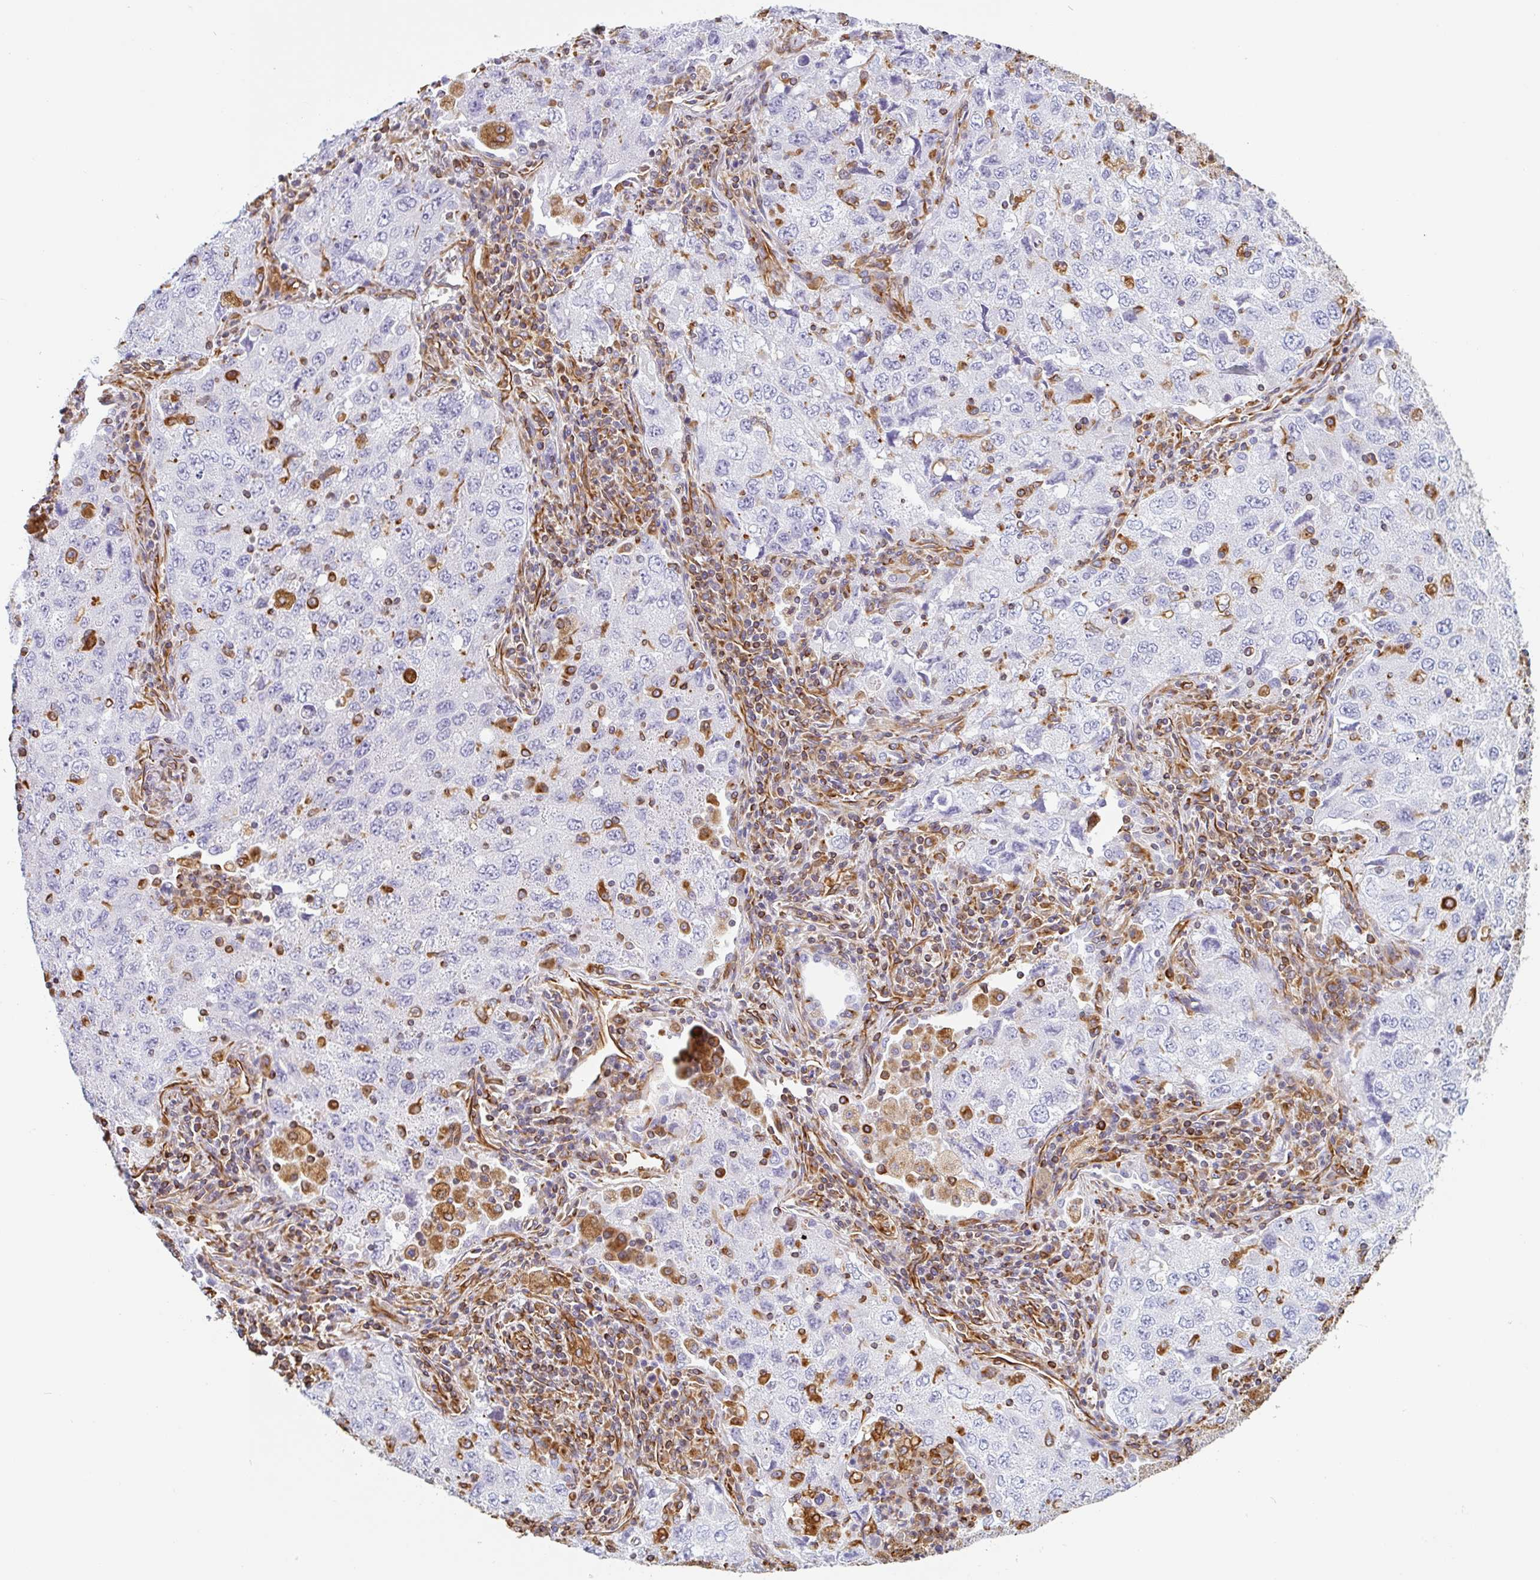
{"staining": {"intensity": "negative", "quantity": "none", "location": "none"}, "tissue": "lung cancer", "cell_type": "Tumor cells", "image_type": "cancer", "snomed": [{"axis": "morphology", "description": "Adenocarcinoma, NOS"}, {"axis": "topography", "description": "Lung"}], "caption": "IHC of lung cancer (adenocarcinoma) displays no positivity in tumor cells.", "gene": "PPFIA1", "patient": {"sex": "female", "age": 57}}